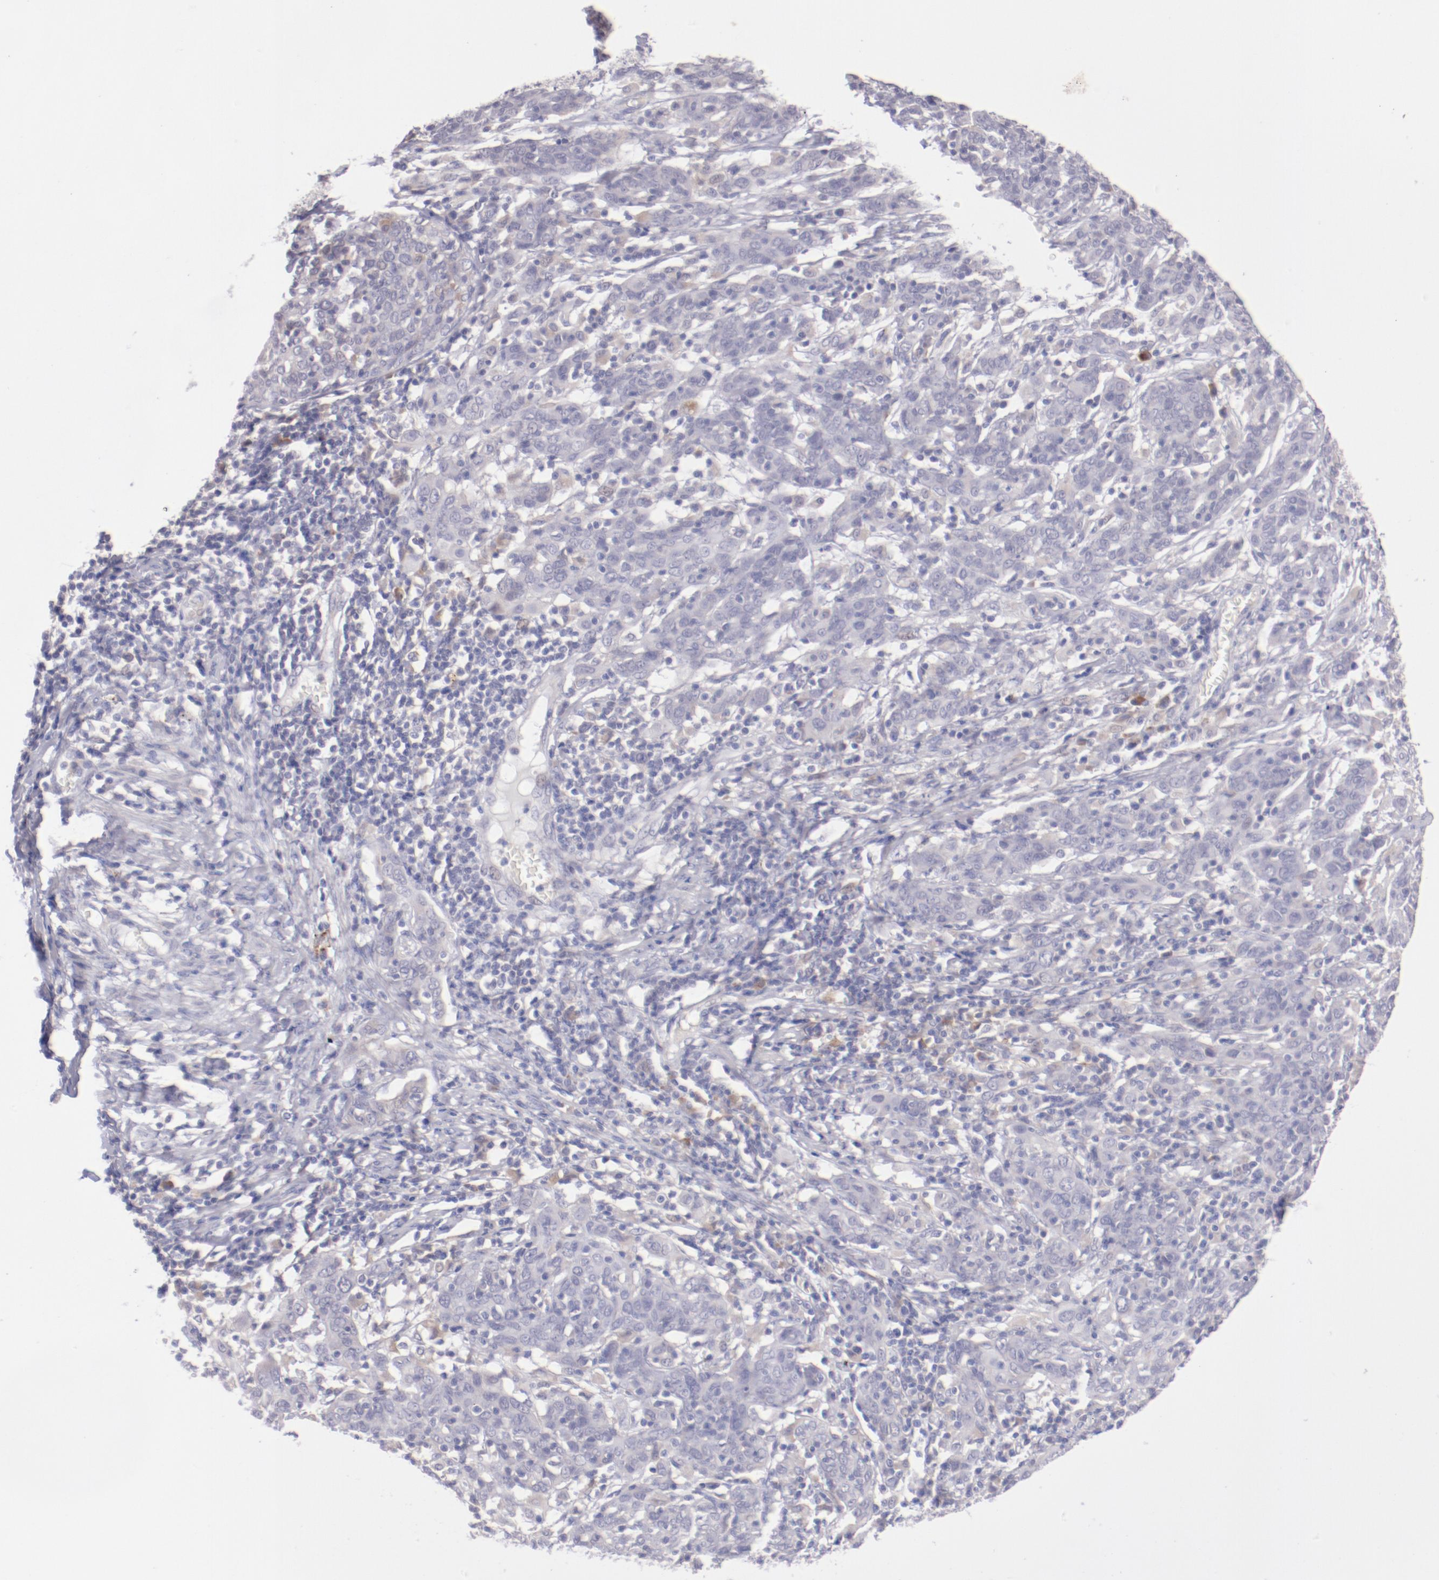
{"staining": {"intensity": "negative", "quantity": "none", "location": "none"}, "tissue": "cervical cancer", "cell_type": "Tumor cells", "image_type": "cancer", "snomed": [{"axis": "morphology", "description": "Normal tissue, NOS"}, {"axis": "morphology", "description": "Squamous cell carcinoma, NOS"}, {"axis": "topography", "description": "Cervix"}], "caption": "The photomicrograph exhibits no significant staining in tumor cells of squamous cell carcinoma (cervical). The staining was performed using DAB (3,3'-diaminobenzidine) to visualize the protein expression in brown, while the nuclei were stained in blue with hematoxylin (Magnification: 20x).", "gene": "TRAF3", "patient": {"sex": "female", "age": 67}}